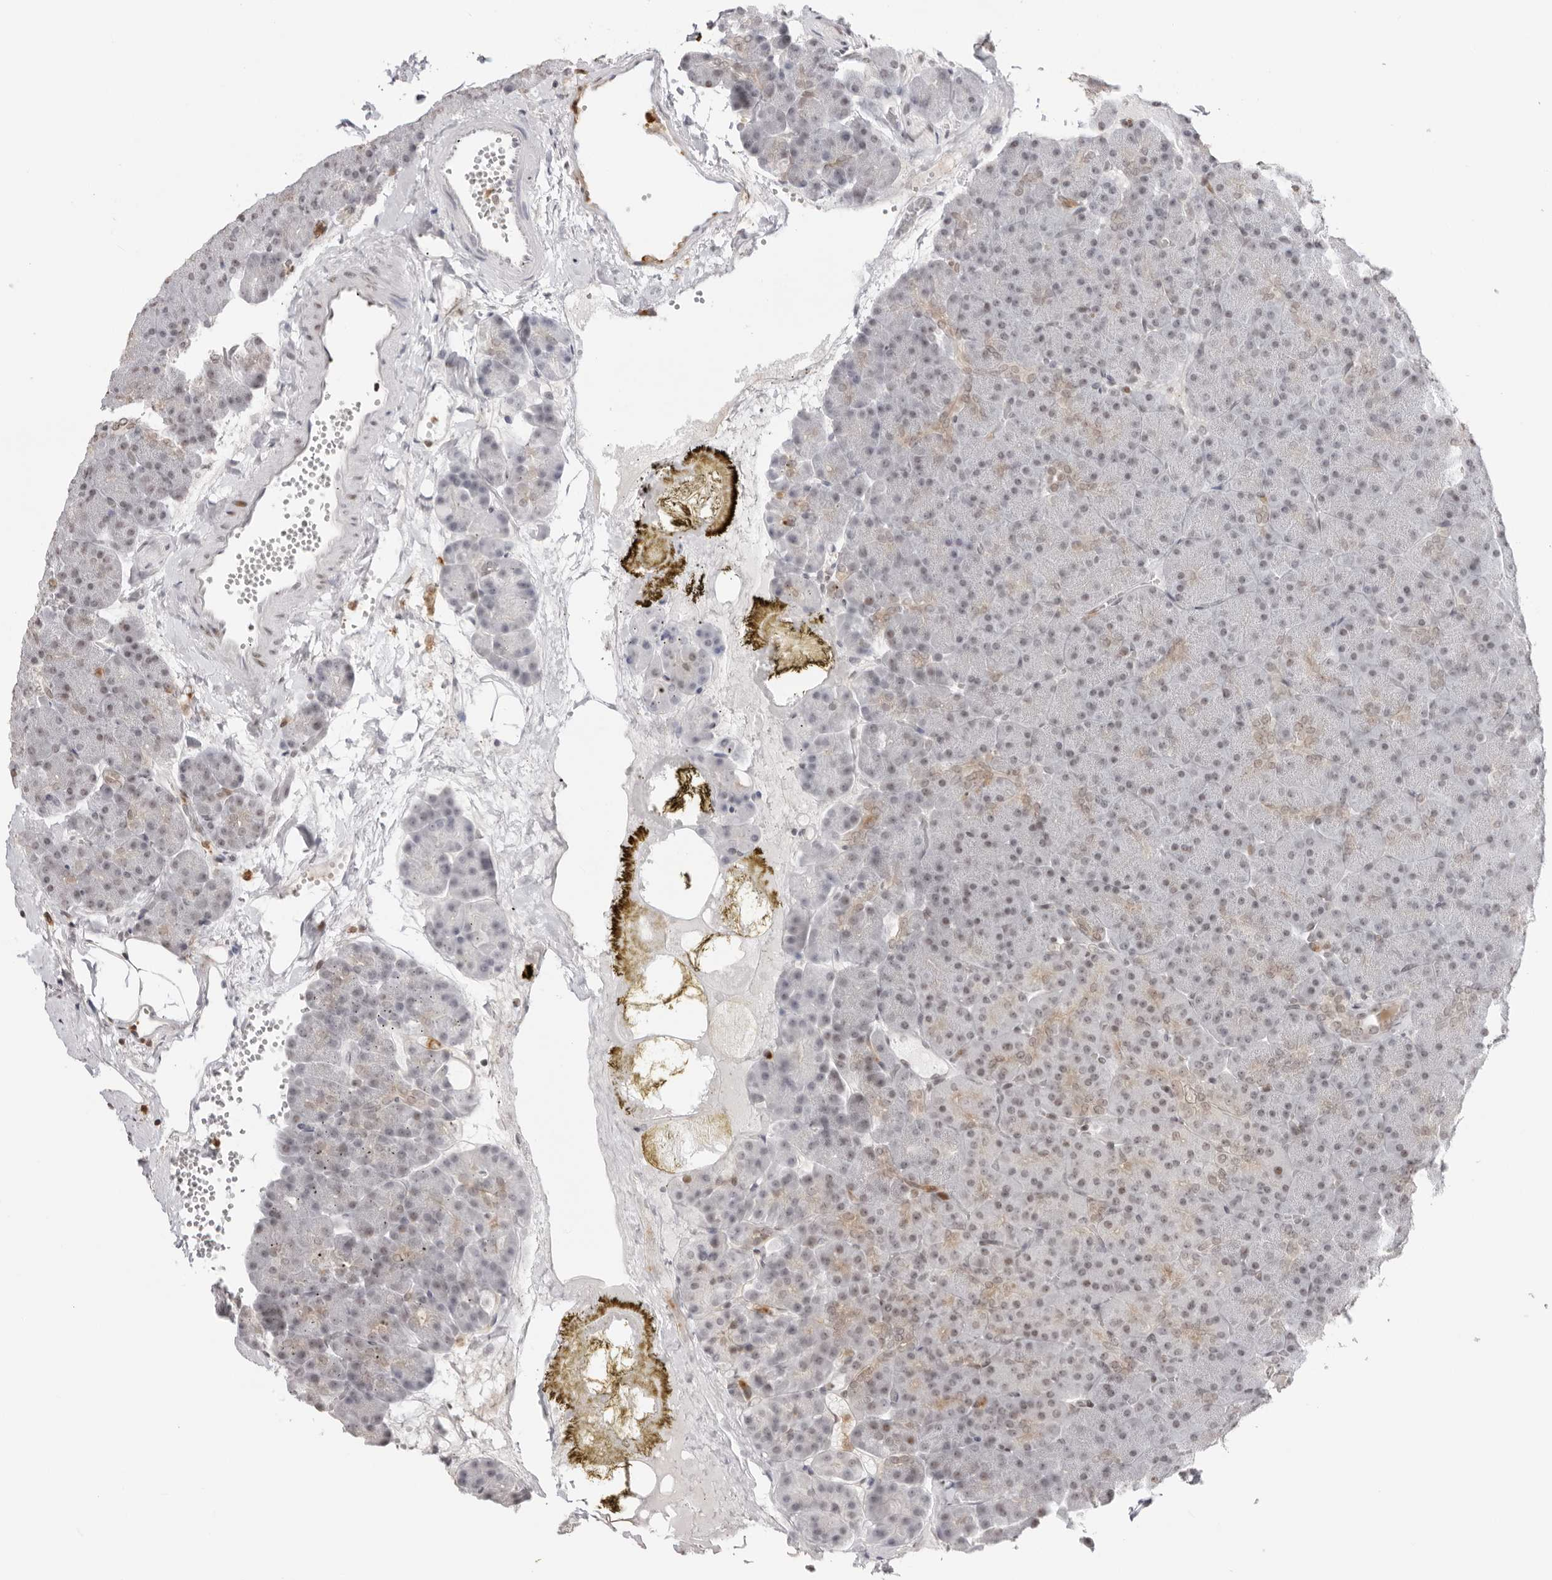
{"staining": {"intensity": "weak", "quantity": "25%-75%", "location": "cytoplasmic/membranous,nuclear"}, "tissue": "pancreas", "cell_type": "Exocrine glandular cells", "image_type": "normal", "snomed": [{"axis": "morphology", "description": "Normal tissue, NOS"}, {"axis": "morphology", "description": "Carcinoid, malignant, NOS"}, {"axis": "topography", "description": "Pancreas"}], "caption": "Exocrine glandular cells demonstrate weak cytoplasmic/membranous,nuclear positivity in about 25%-75% of cells in normal pancreas.", "gene": "RNF146", "patient": {"sex": "female", "age": 35}}